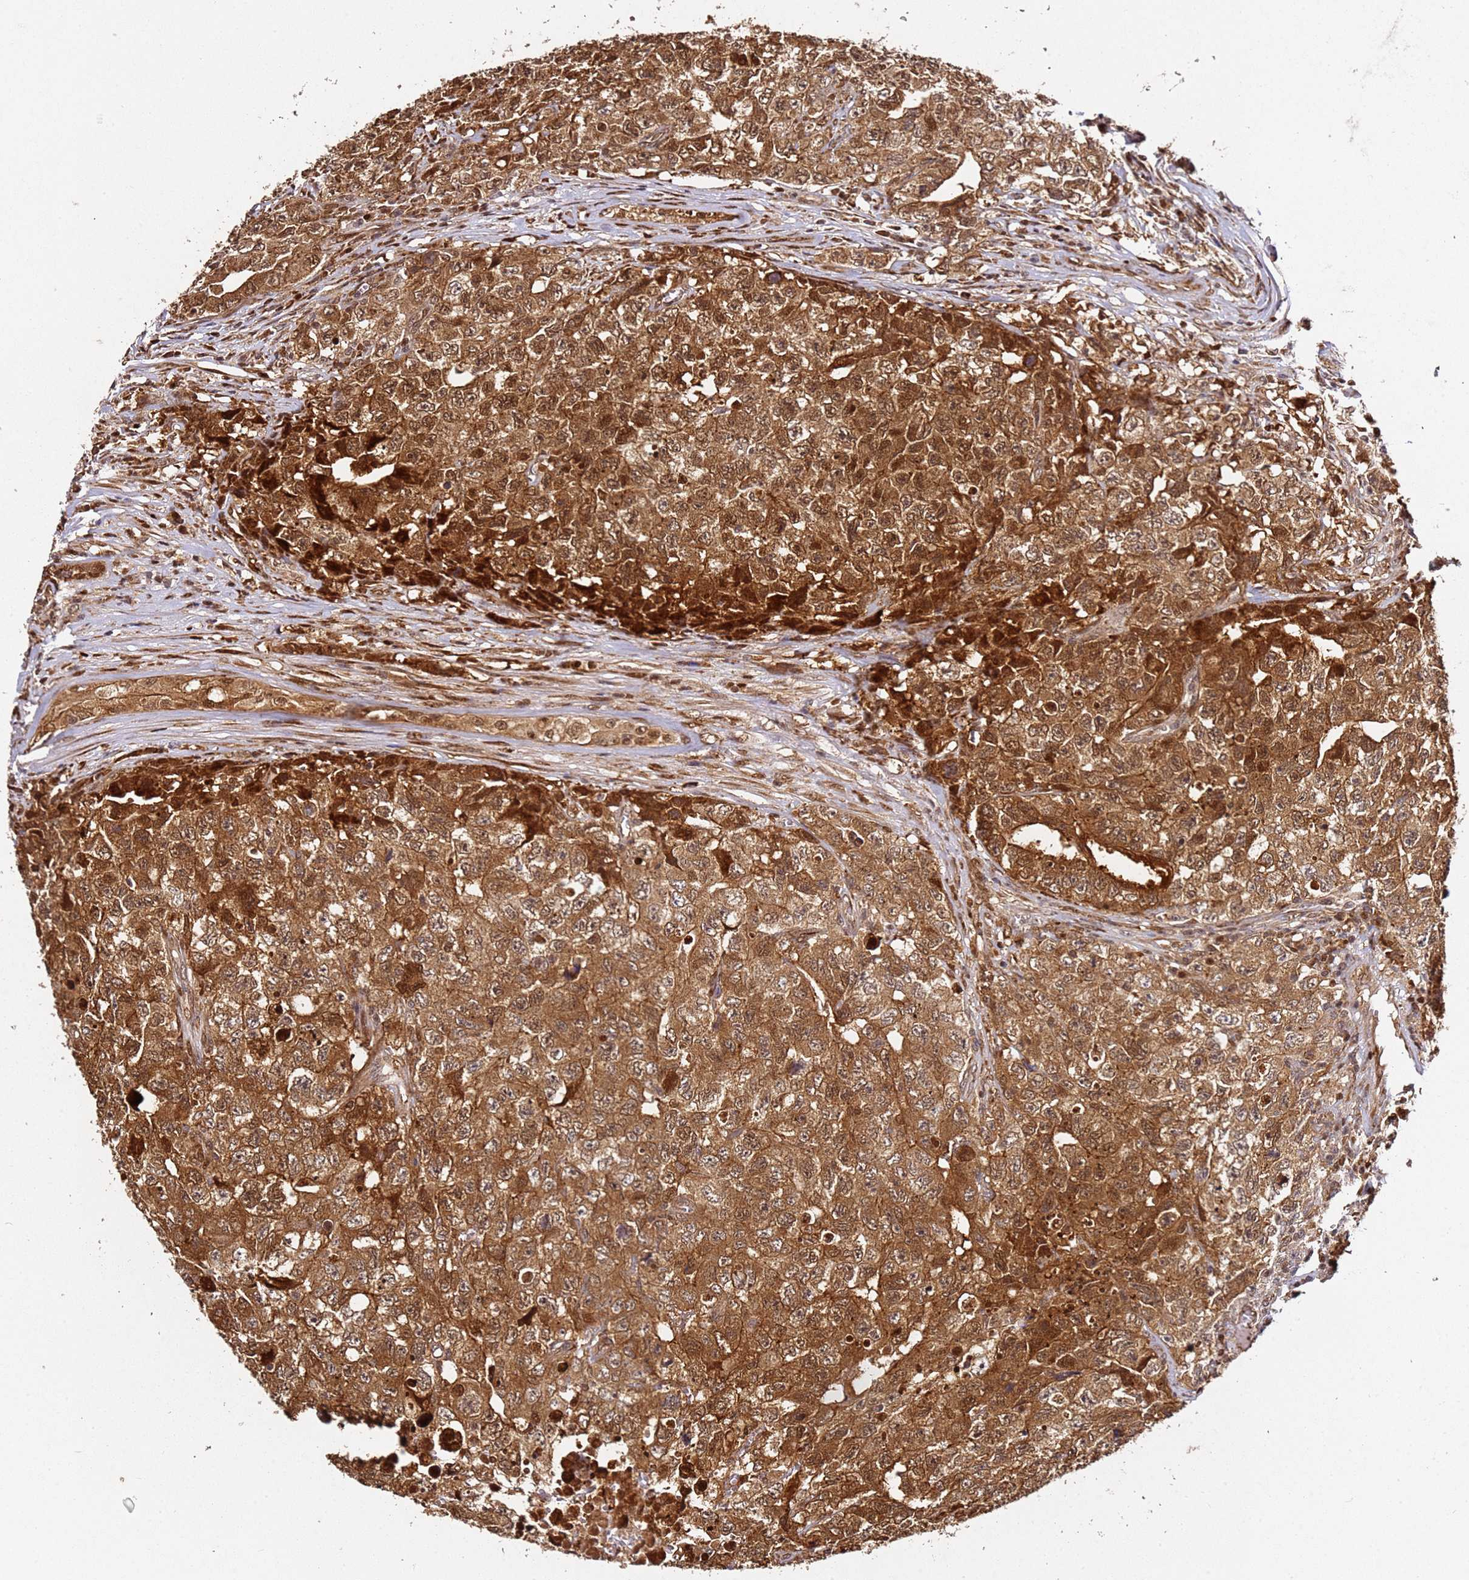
{"staining": {"intensity": "strong", "quantity": ">75%", "location": "cytoplasmic/membranous,nuclear"}, "tissue": "testis cancer", "cell_type": "Tumor cells", "image_type": "cancer", "snomed": [{"axis": "morphology", "description": "Carcinoma, Embryonal, NOS"}, {"axis": "topography", "description": "Testis"}], "caption": "A brown stain labels strong cytoplasmic/membranous and nuclear expression of a protein in testis cancer tumor cells. The staining was performed using DAB (3,3'-diaminobenzidine) to visualize the protein expression in brown, while the nuclei were stained in blue with hematoxylin (Magnification: 20x).", "gene": "SMOX", "patient": {"sex": "male", "age": 31}}